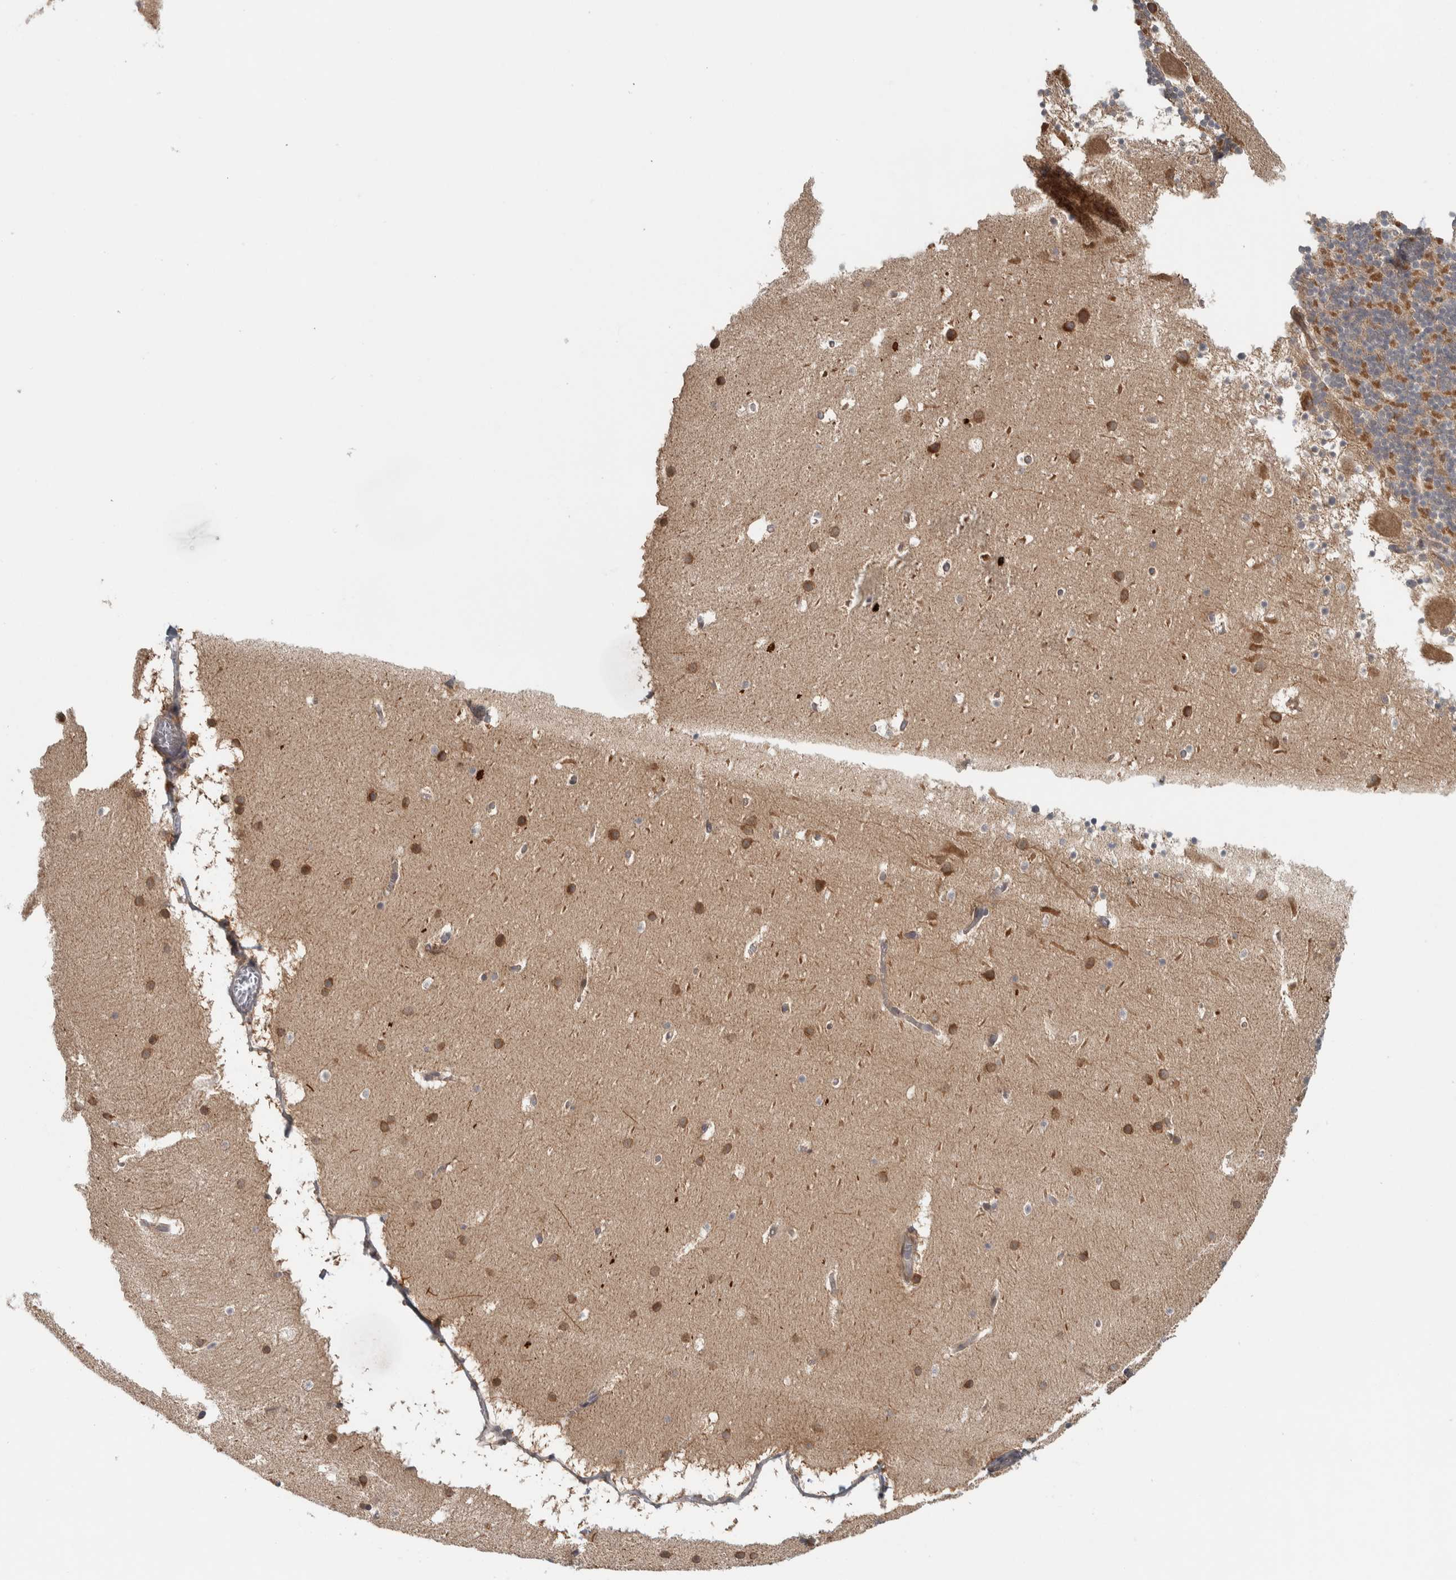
{"staining": {"intensity": "moderate", "quantity": "25%-75%", "location": "cytoplasmic/membranous"}, "tissue": "cerebellum", "cell_type": "Cells in granular layer", "image_type": "normal", "snomed": [{"axis": "morphology", "description": "Normal tissue, NOS"}, {"axis": "topography", "description": "Cerebellum"}], "caption": "This photomicrograph demonstrates immunohistochemistry staining of normal cerebellum, with medium moderate cytoplasmic/membranous expression in approximately 25%-75% of cells in granular layer.", "gene": "TBC1D31", "patient": {"sex": "male", "age": 45}}